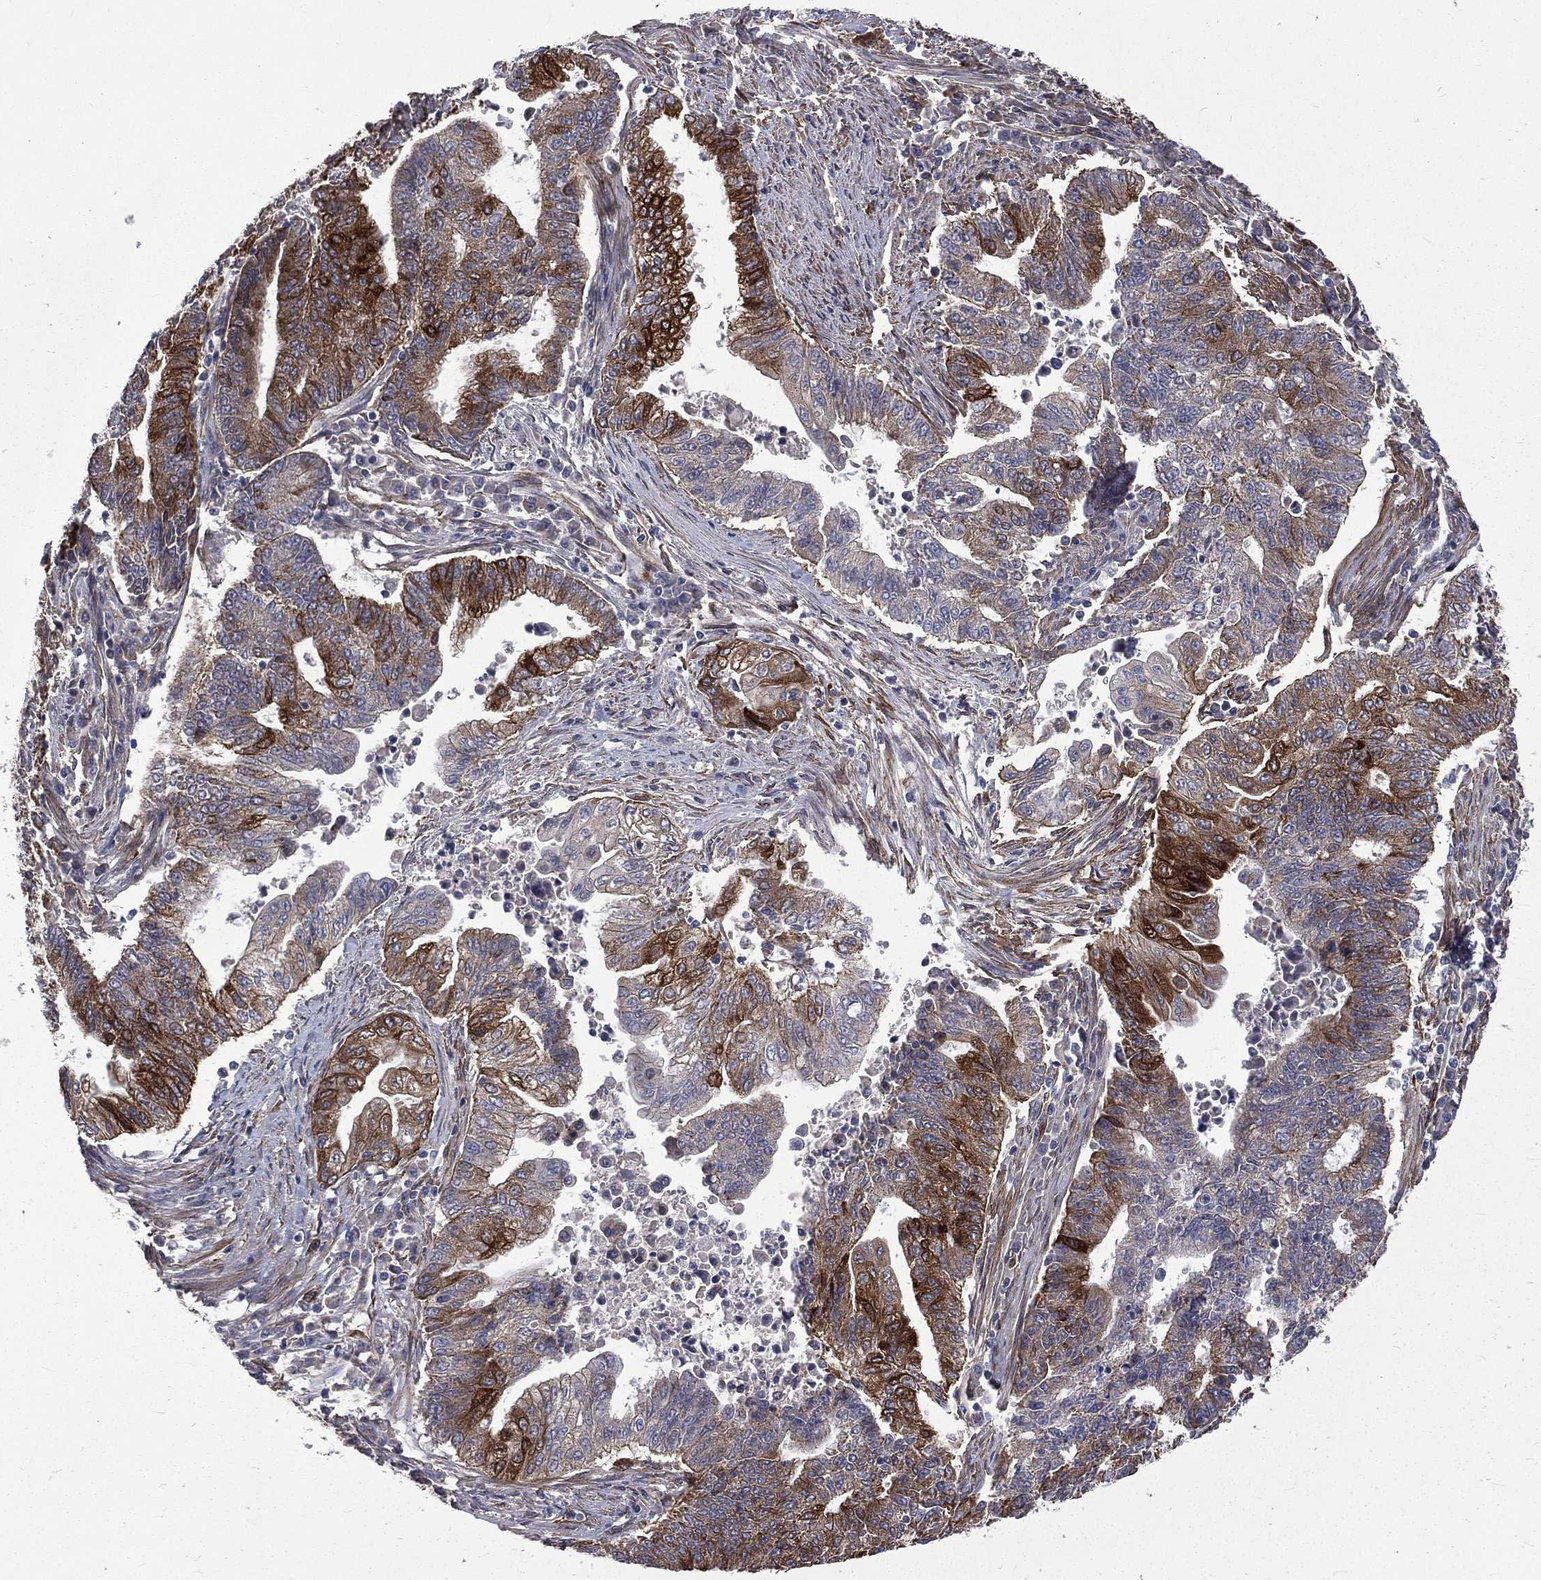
{"staining": {"intensity": "strong", "quantity": "<25%", "location": "cytoplasmic/membranous"}, "tissue": "endometrial cancer", "cell_type": "Tumor cells", "image_type": "cancer", "snomed": [{"axis": "morphology", "description": "Adenocarcinoma, NOS"}, {"axis": "topography", "description": "Uterus"}, {"axis": "topography", "description": "Endometrium"}], "caption": "About <25% of tumor cells in human endometrial cancer (adenocarcinoma) demonstrate strong cytoplasmic/membranous protein positivity as visualized by brown immunohistochemical staining.", "gene": "PPFIBP1", "patient": {"sex": "female", "age": 54}}